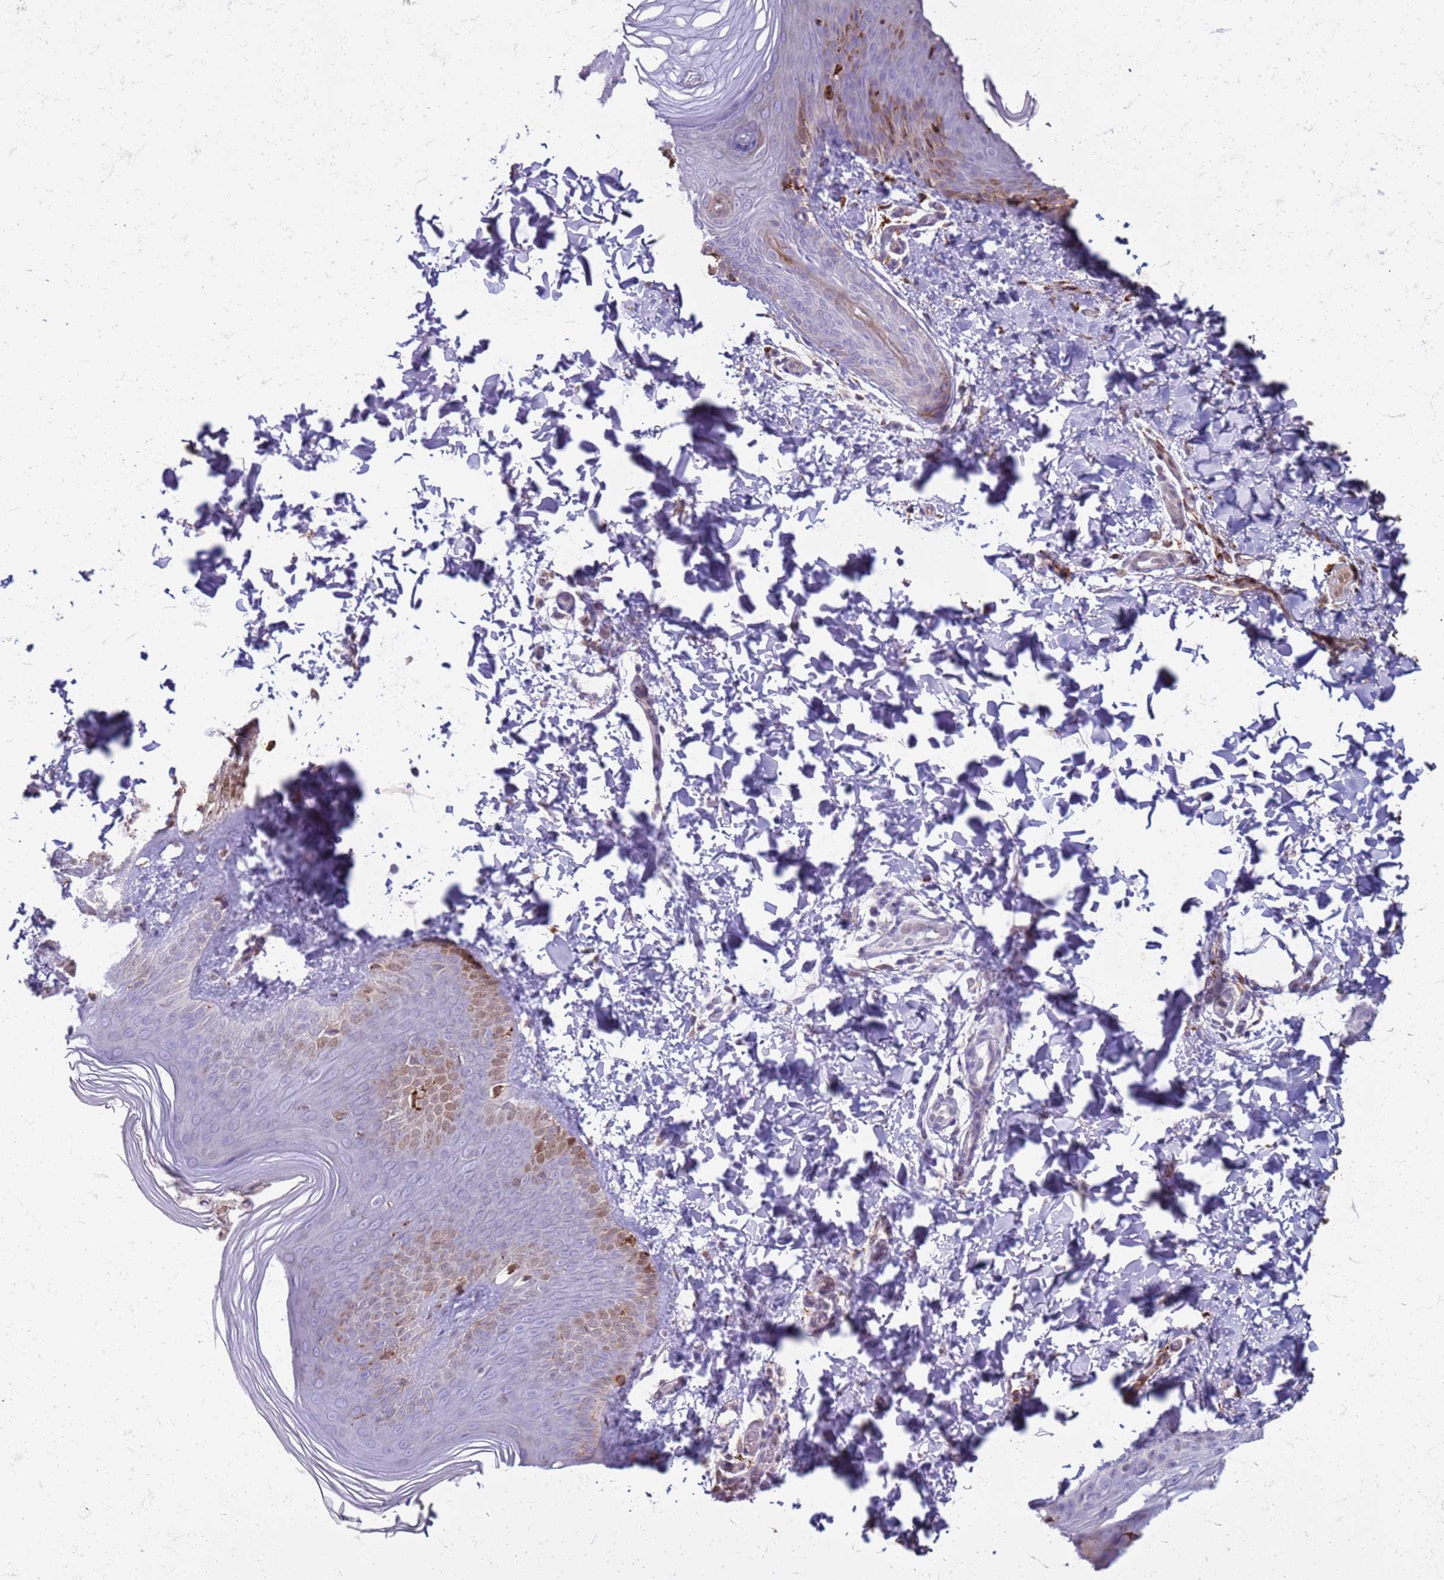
{"staining": {"intensity": "moderate", "quantity": "<25%", "location": "cytoplasmic/membranous,nuclear"}, "tissue": "skin", "cell_type": "Epidermal cells", "image_type": "normal", "snomed": [{"axis": "morphology", "description": "Normal tissue, NOS"}, {"axis": "morphology", "description": "Inflammation, NOS"}, {"axis": "topography", "description": "Soft tissue"}, {"axis": "topography", "description": "Anal"}], "caption": "About <25% of epidermal cells in unremarkable skin exhibit moderate cytoplasmic/membranous,nuclear protein expression as visualized by brown immunohistochemical staining.", "gene": "PDK3", "patient": {"sex": "female", "age": 15}}